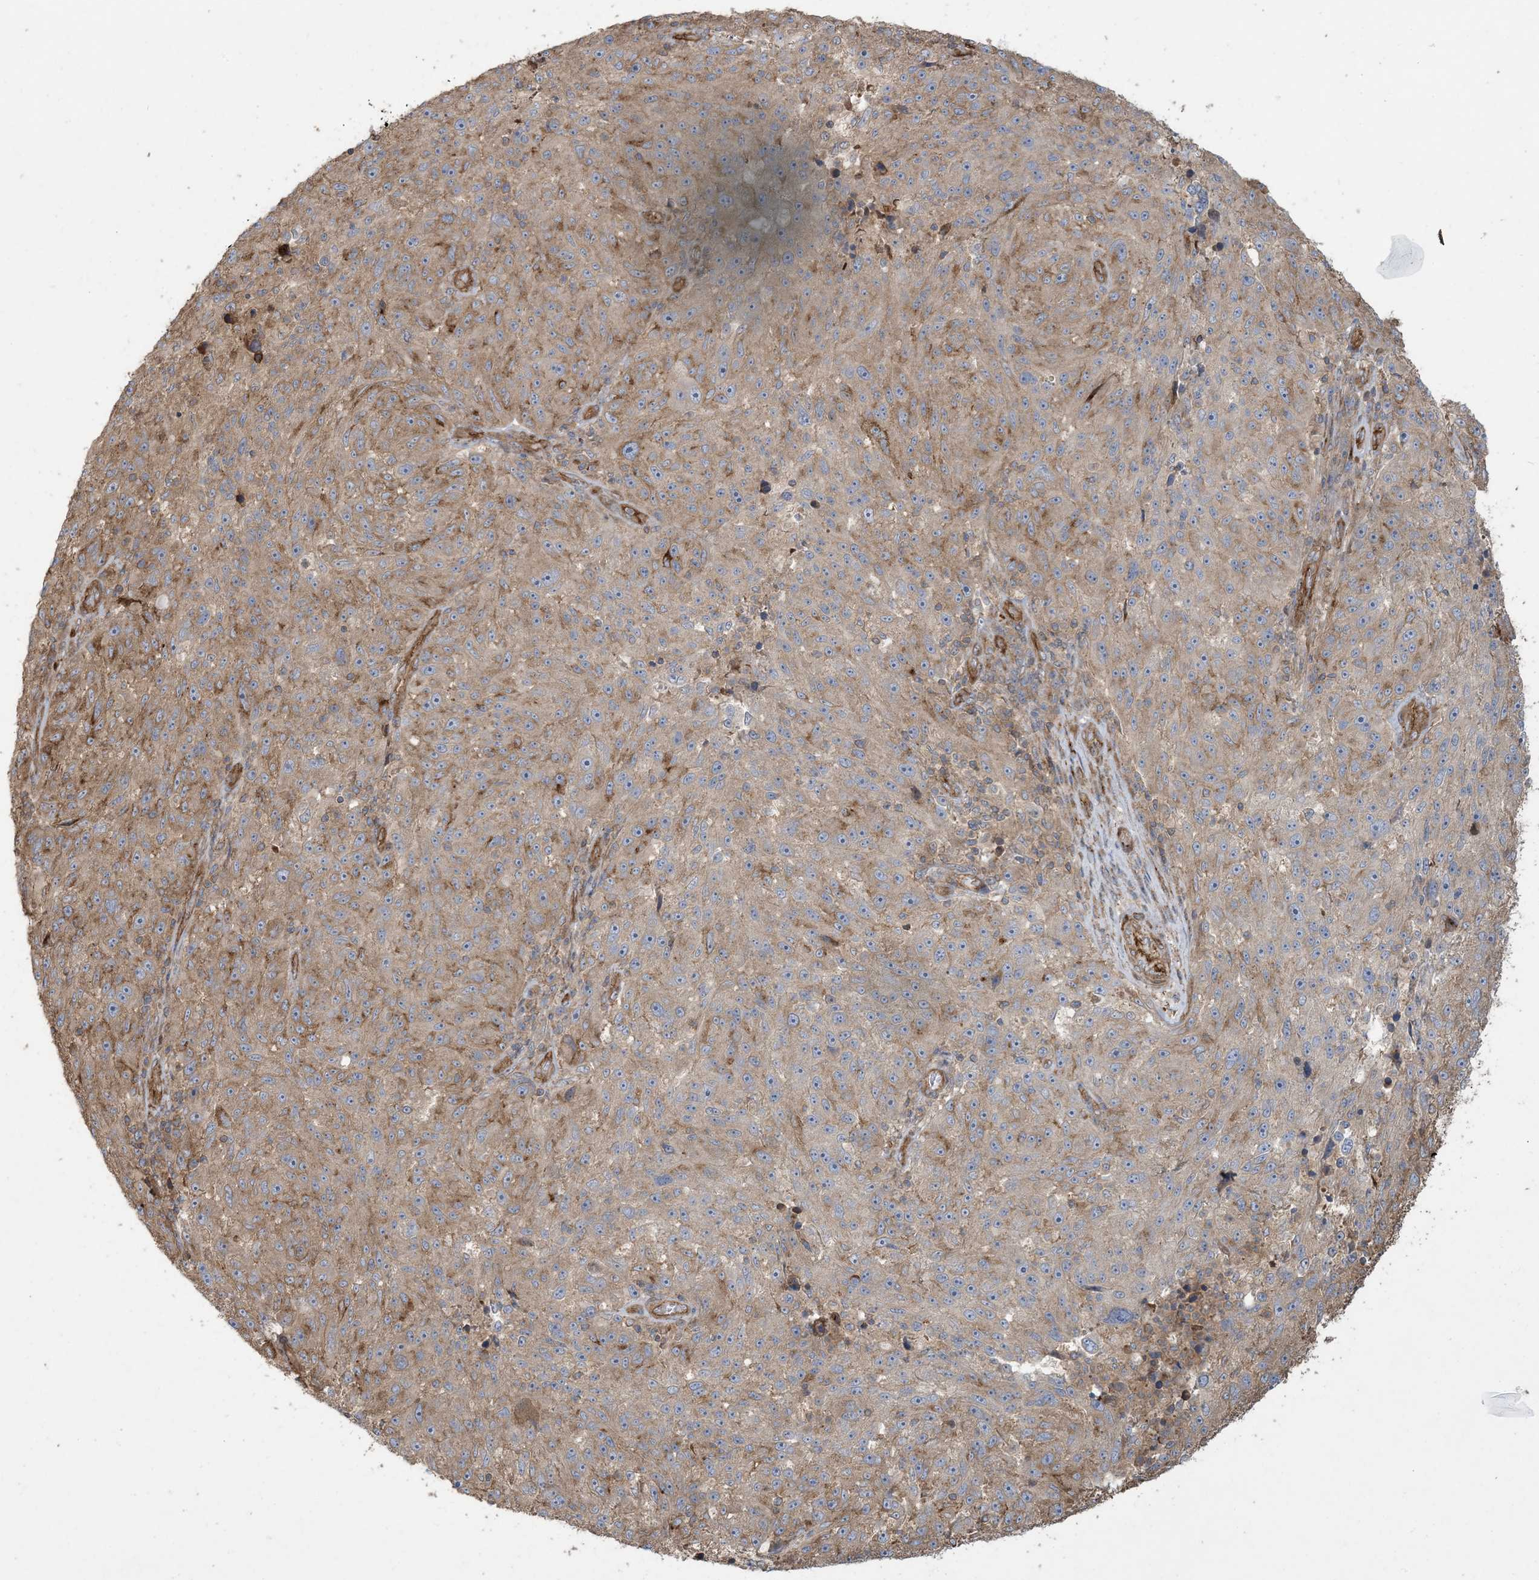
{"staining": {"intensity": "moderate", "quantity": "25%-75%", "location": "cytoplasmic/membranous"}, "tissue": "melanoma", "cell_type": "Tumor cells", "image_type": "cancer", "snomed": [{"axis": "morphology", "description": "Malignant melanoma, NOS"}, {"axis": "topography", "description": "Skin"}], "caption": "Melanoma was stained to show a protein in brown. There is medium levels of moderate cytoplasmic/membranous positivity in approximately 25%-75% of tumor cells.", "gene": "KLHL18", "patient": {"sex": "male", "age": 53}}